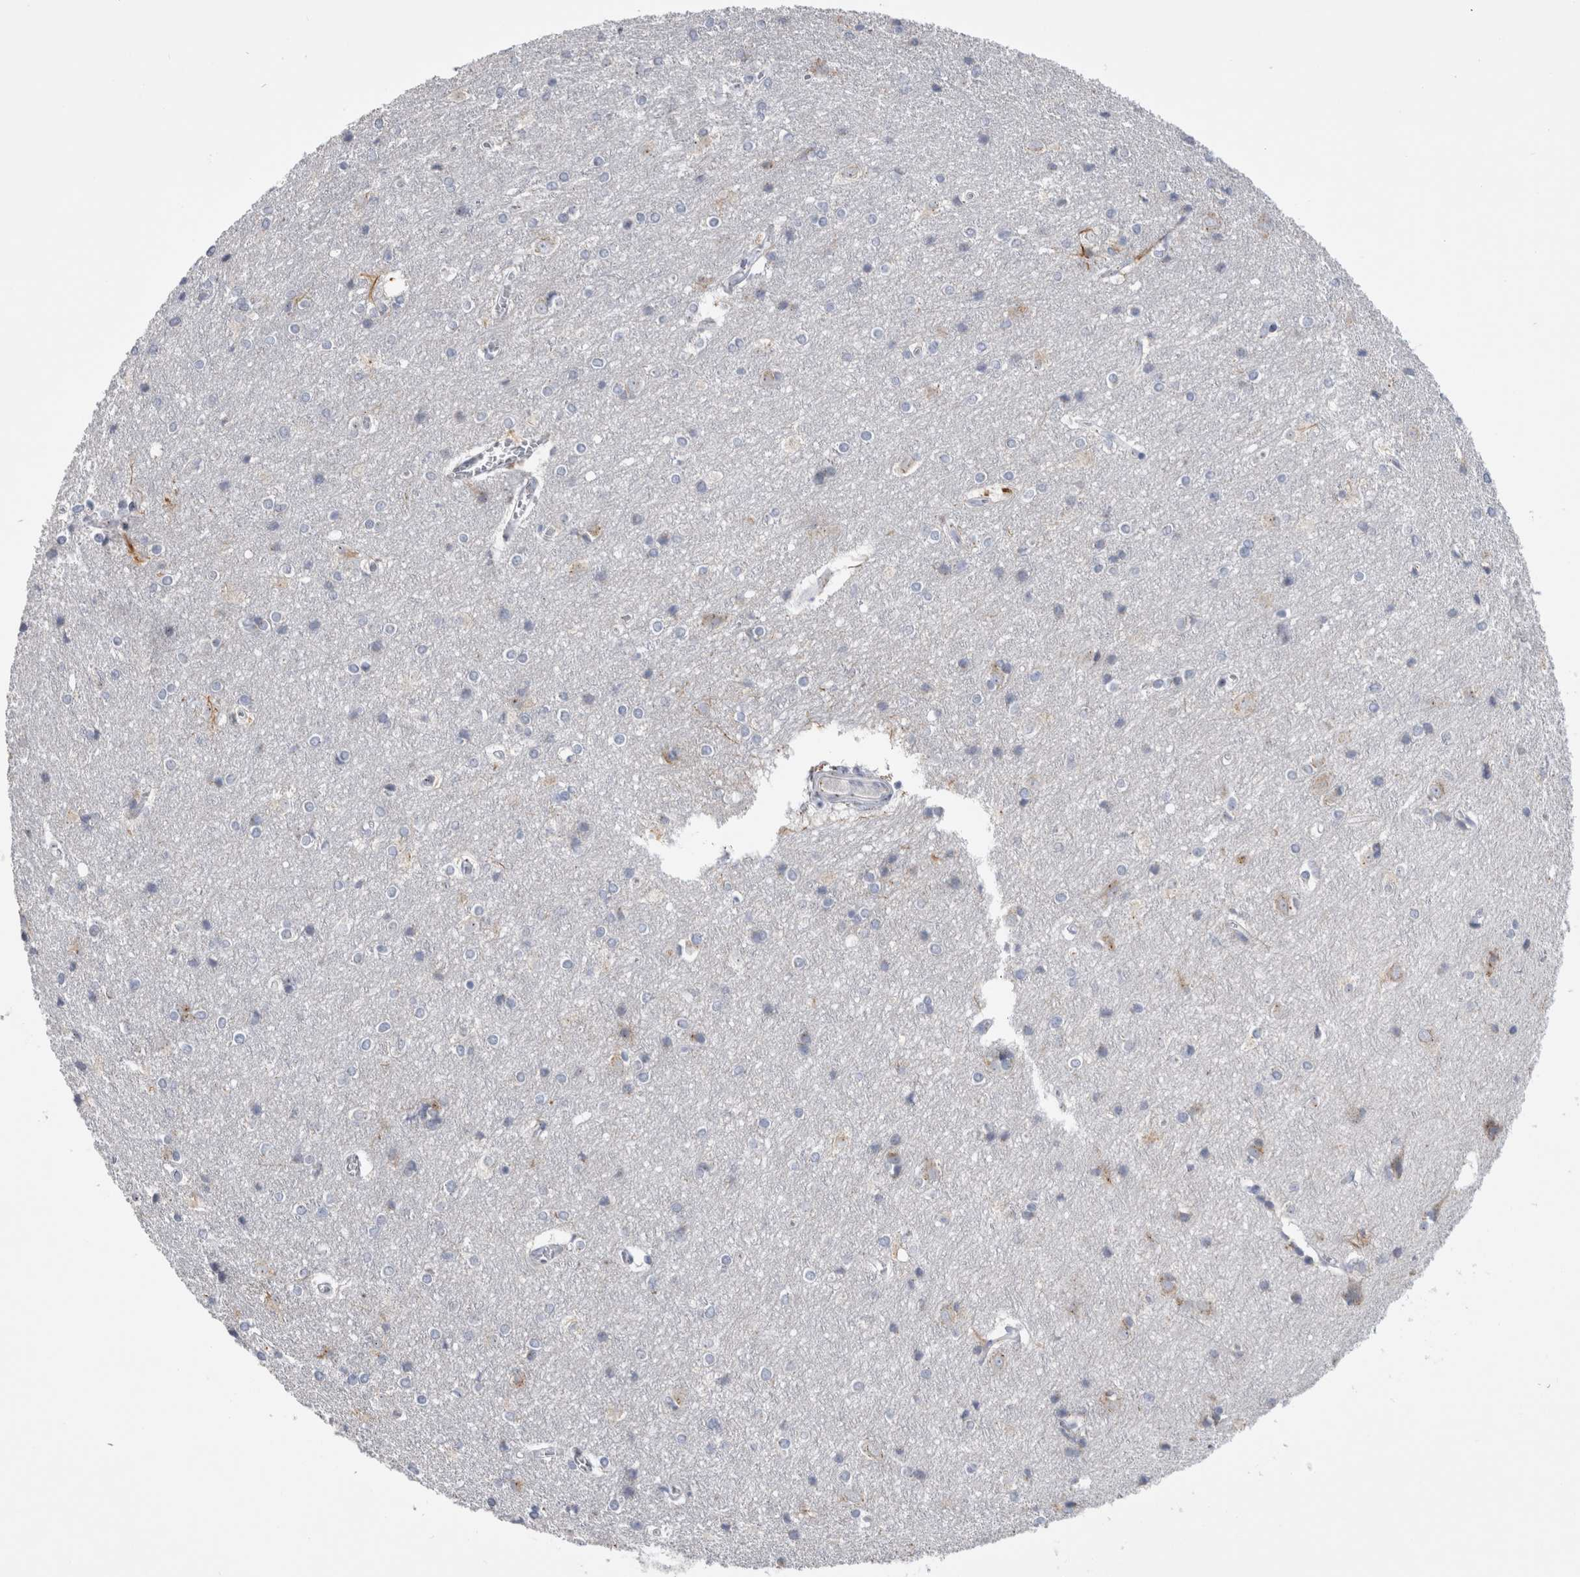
{"staining": {"intensity": "negative", "quantity": "none", "location": "none"}, "tissue": "cerebral cortex", "cell_type": "Endothelial cells", "image_type": "normal", "snomed": [{"axis": "morphology", "description": "Normal tissue, NOS"}, {"axis": "topography", "description": "Cerebral cortex"}], "caption": "Endothelial cells are negative for protein expression in unremarkable human cerebral cortex. (DAB (3,3'-diaminobenzidine) immunohistochemistry (IHC), high magnification).", "gene": "AKAP9", "patient": {"sex": "male", "age": 54}}